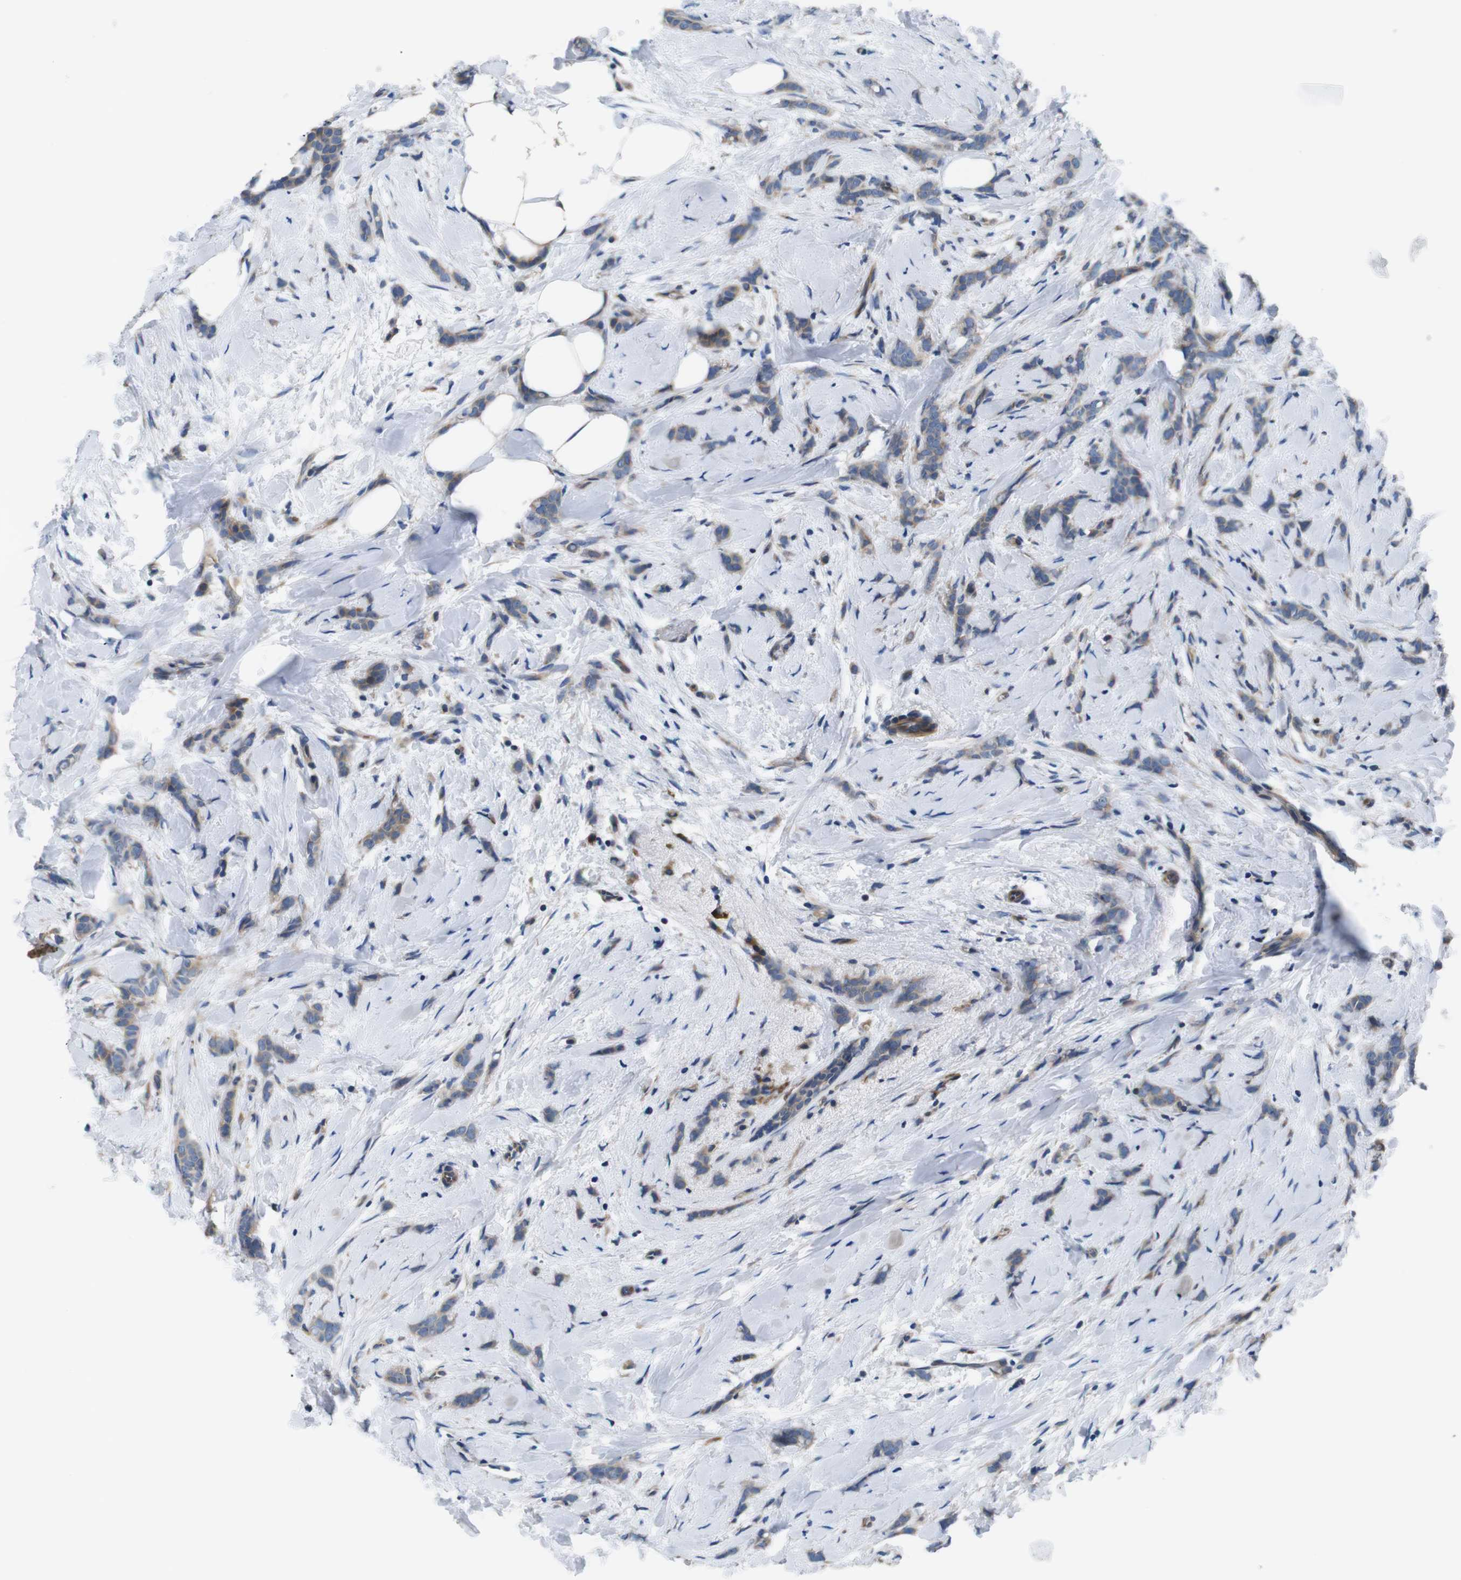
{"staining": {"intensity": "moderate", "quantity": ">75%", "location": "cytoplasmic/membranous"}, "tissue": "breast cancer", "cell_type": "Tumor cells", "image_type": "cancer", "snomed": [{"axis": "morphology", "description": "Lobular carcinoma, in situ"}, {"axis": "morphology", "description": "Lobular carcinoma"}, {"axis": "topography", "description": "Breast"}], "caption": "Tumor cells show medium levels of moderate cytoplasmic/membranous staining in approximately >75% of cells in human breast cancer (lobular carcinoma).", "gene": "JAK1", "patient": {"sex": "female", "age": 41}}